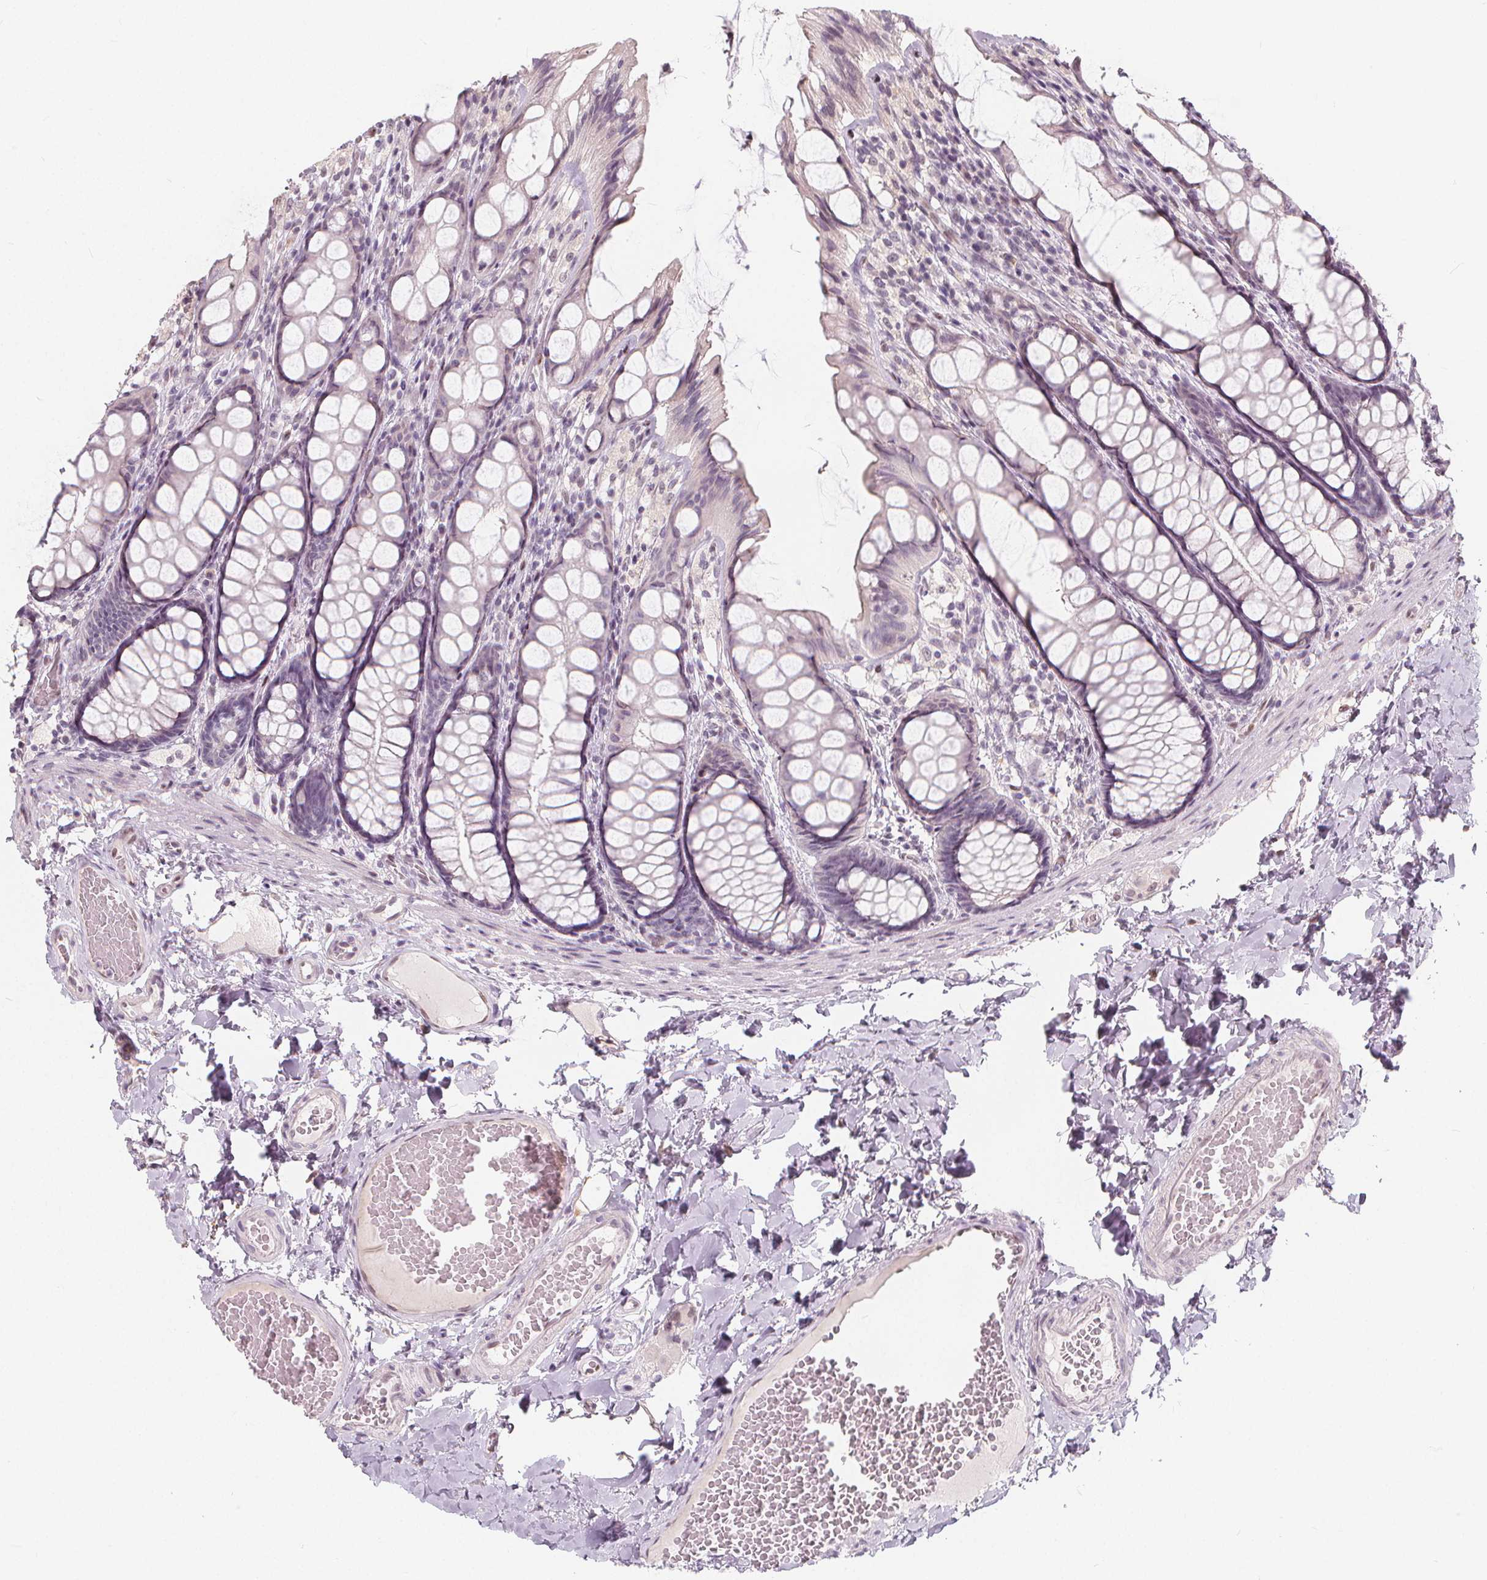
{"staining": {"intensity": "weak", "quantity": "<25%", "location": "cytoplasmic/membranous"}, "tissue": "colon", "cell_type": "Endothelial cells", "image_type": "normal", "snomed": [{"axis": "morphology", "description": "Normal tissue, NOS"}, {"axis": "topography", "description": "Colon"}], "caption": "An image of human colon is negative for staining in endothelial cells. (Brightfield microscopy of DAB (3,3'-diaminobenzidine) immunohistochemistry (IHC) at high magnification).", "gene": "DRC3", "patient": {"sex": "male", "age": 47}}